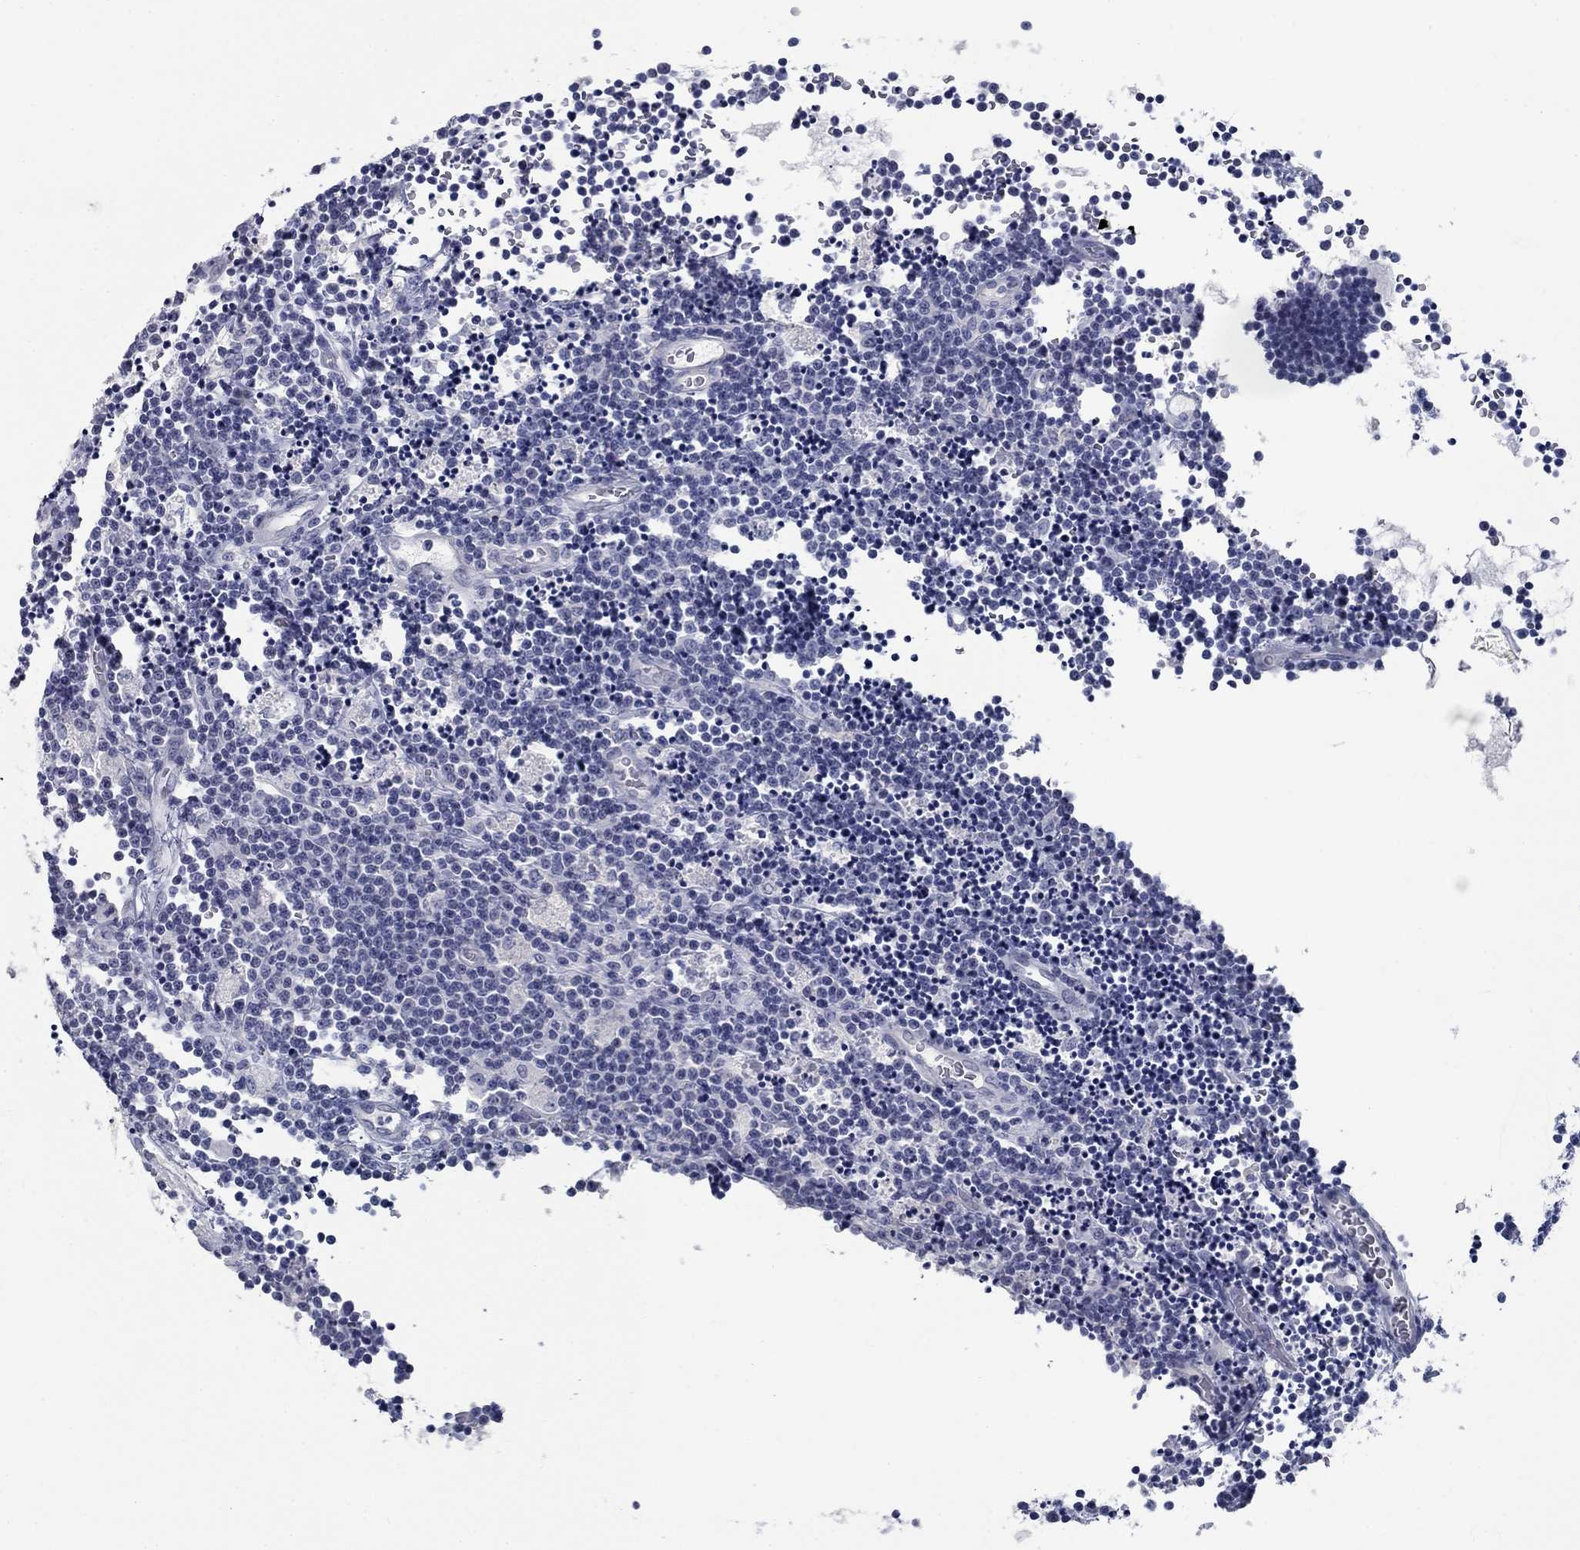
{"staining": {"intensity": "negative", "quantity": "none", "location": "none"}, "tissue": "lymphoma", "cell_type": "Tumor cells", "image_type": "cancer", "snomed": [{"axis": "morphology", "description": "Malignant lymphoma, non-Hodgkin's type, Low grade"}, {"axis": "topography", "description": "Brain"}], "caption": "Image shows no protein positivity in tumor cells of malignant lymphoma, non-Hodgkin's type (low-grade) tissue.", "gene": "ELAVL4", "patient": {"sex": "female", "age": 66}}